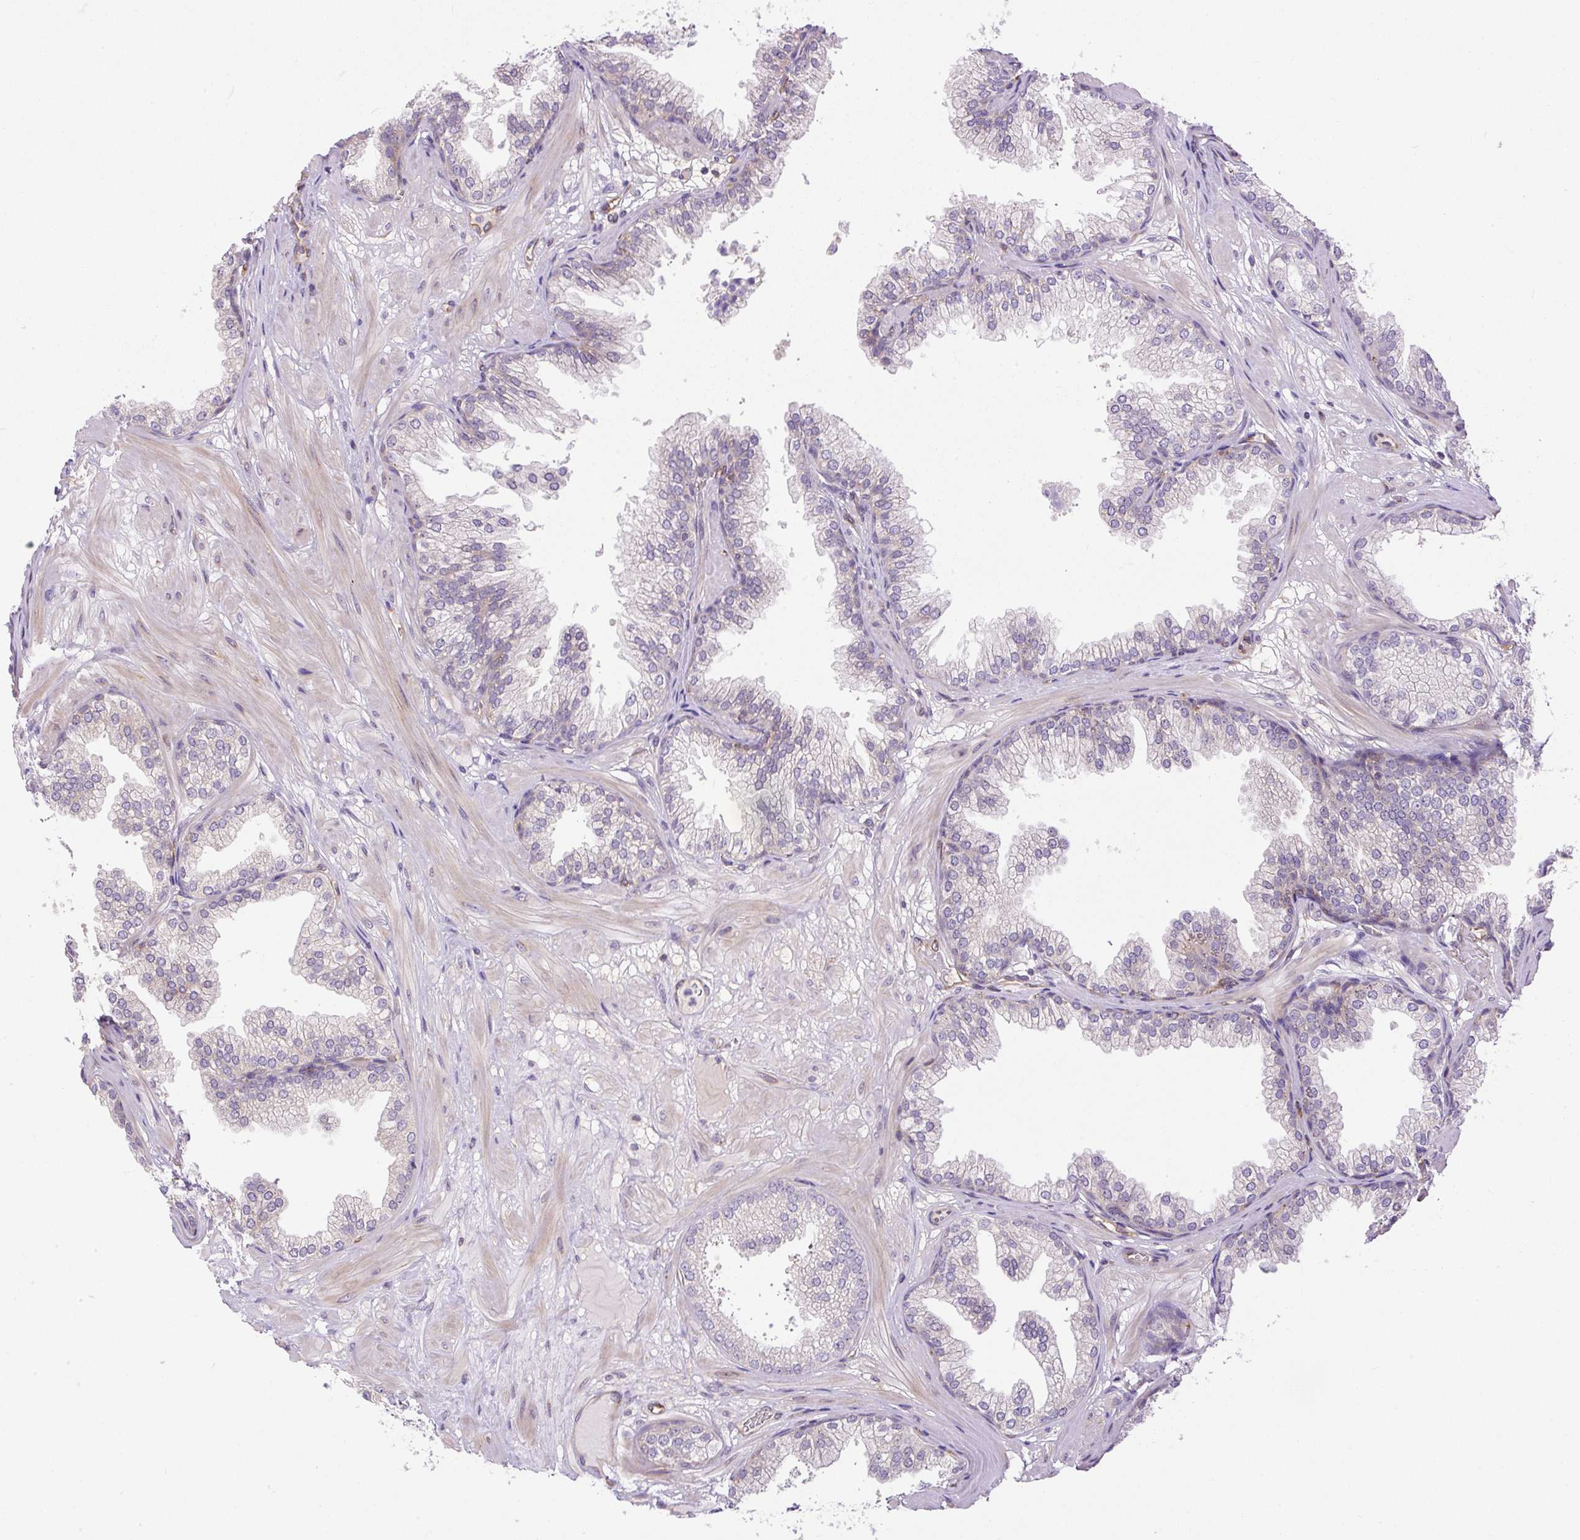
{"staining": {"intensity": "weak", "quantity": "<25%", "location": "cytoplasmic/membranous"}, "tissue": "prostate", "cell_type": "Glandular cells", "image_type": "normal", "snomed": [{"axis": "morphology", "description": "Normal tissue, NOS"}, {"axis": "topography", "description": "Prostate"}], "caption": "Micrograph shows no significant protein staining in glandular cells of unremarkable prostate. (DAB immunohistochemistry (IHC), high magnification).", "gene": "PPME1", "patient": {"sex": "male", "age": 37}}